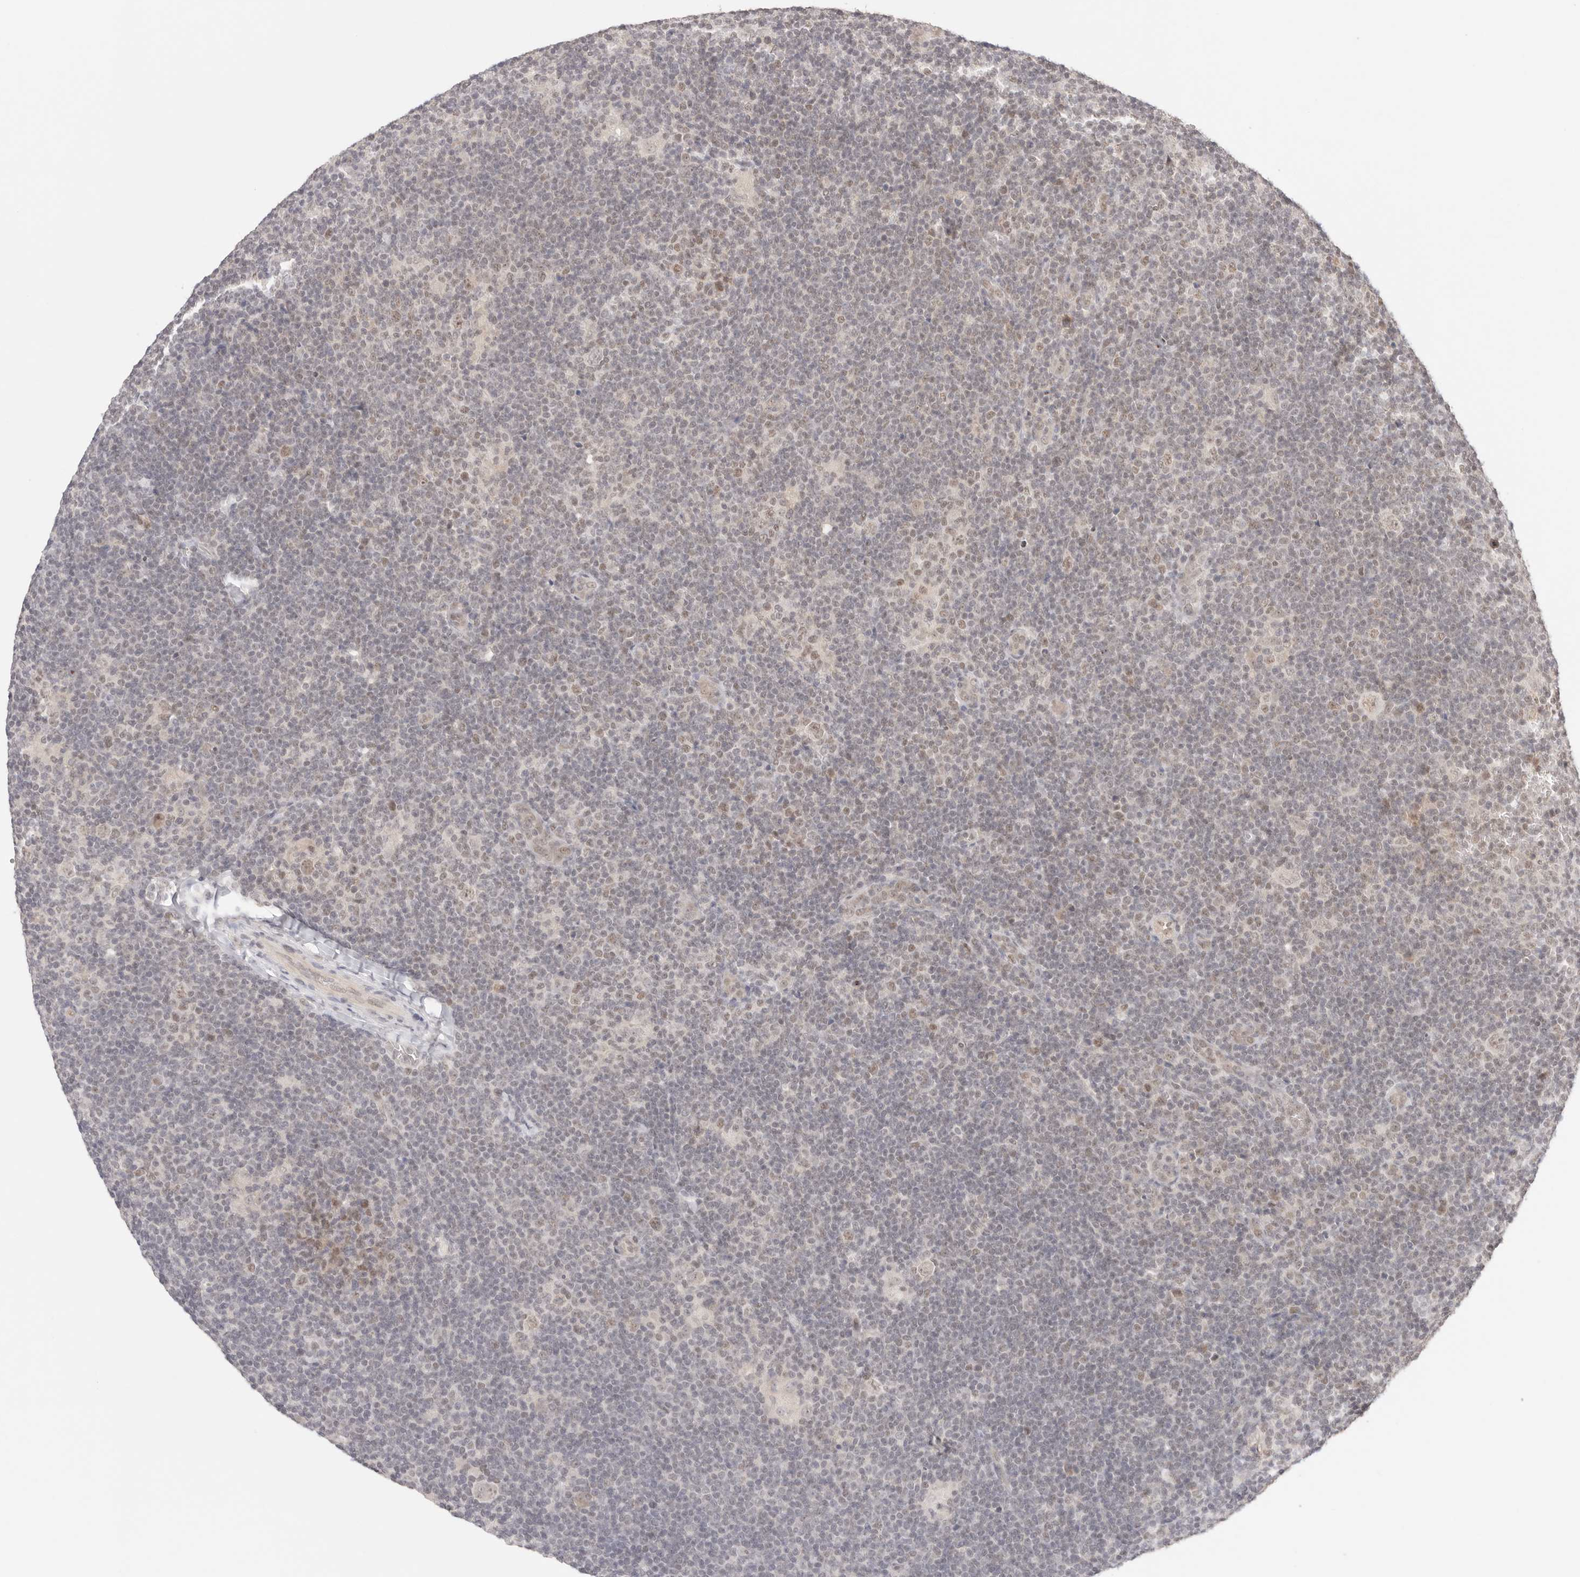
{"staining": {"intensity": "weak", "quantity": "25%-75%", "location": "nuclear"}, "tissue": "lymphoma", "cell_type": "Tumor cells", "image_type": "cancer", "snomed": [{"axis": "morphology", "description": "Hodgkin's disease, NOS"}, {"axis": "topography", "description": "Lymph node"}], "caption": "Weak nuclear expression is present in about 25%-75% of tumor cells in lymphoma.", "gene": "RFC3", "patient": {"sex": "female", "age": 57}}